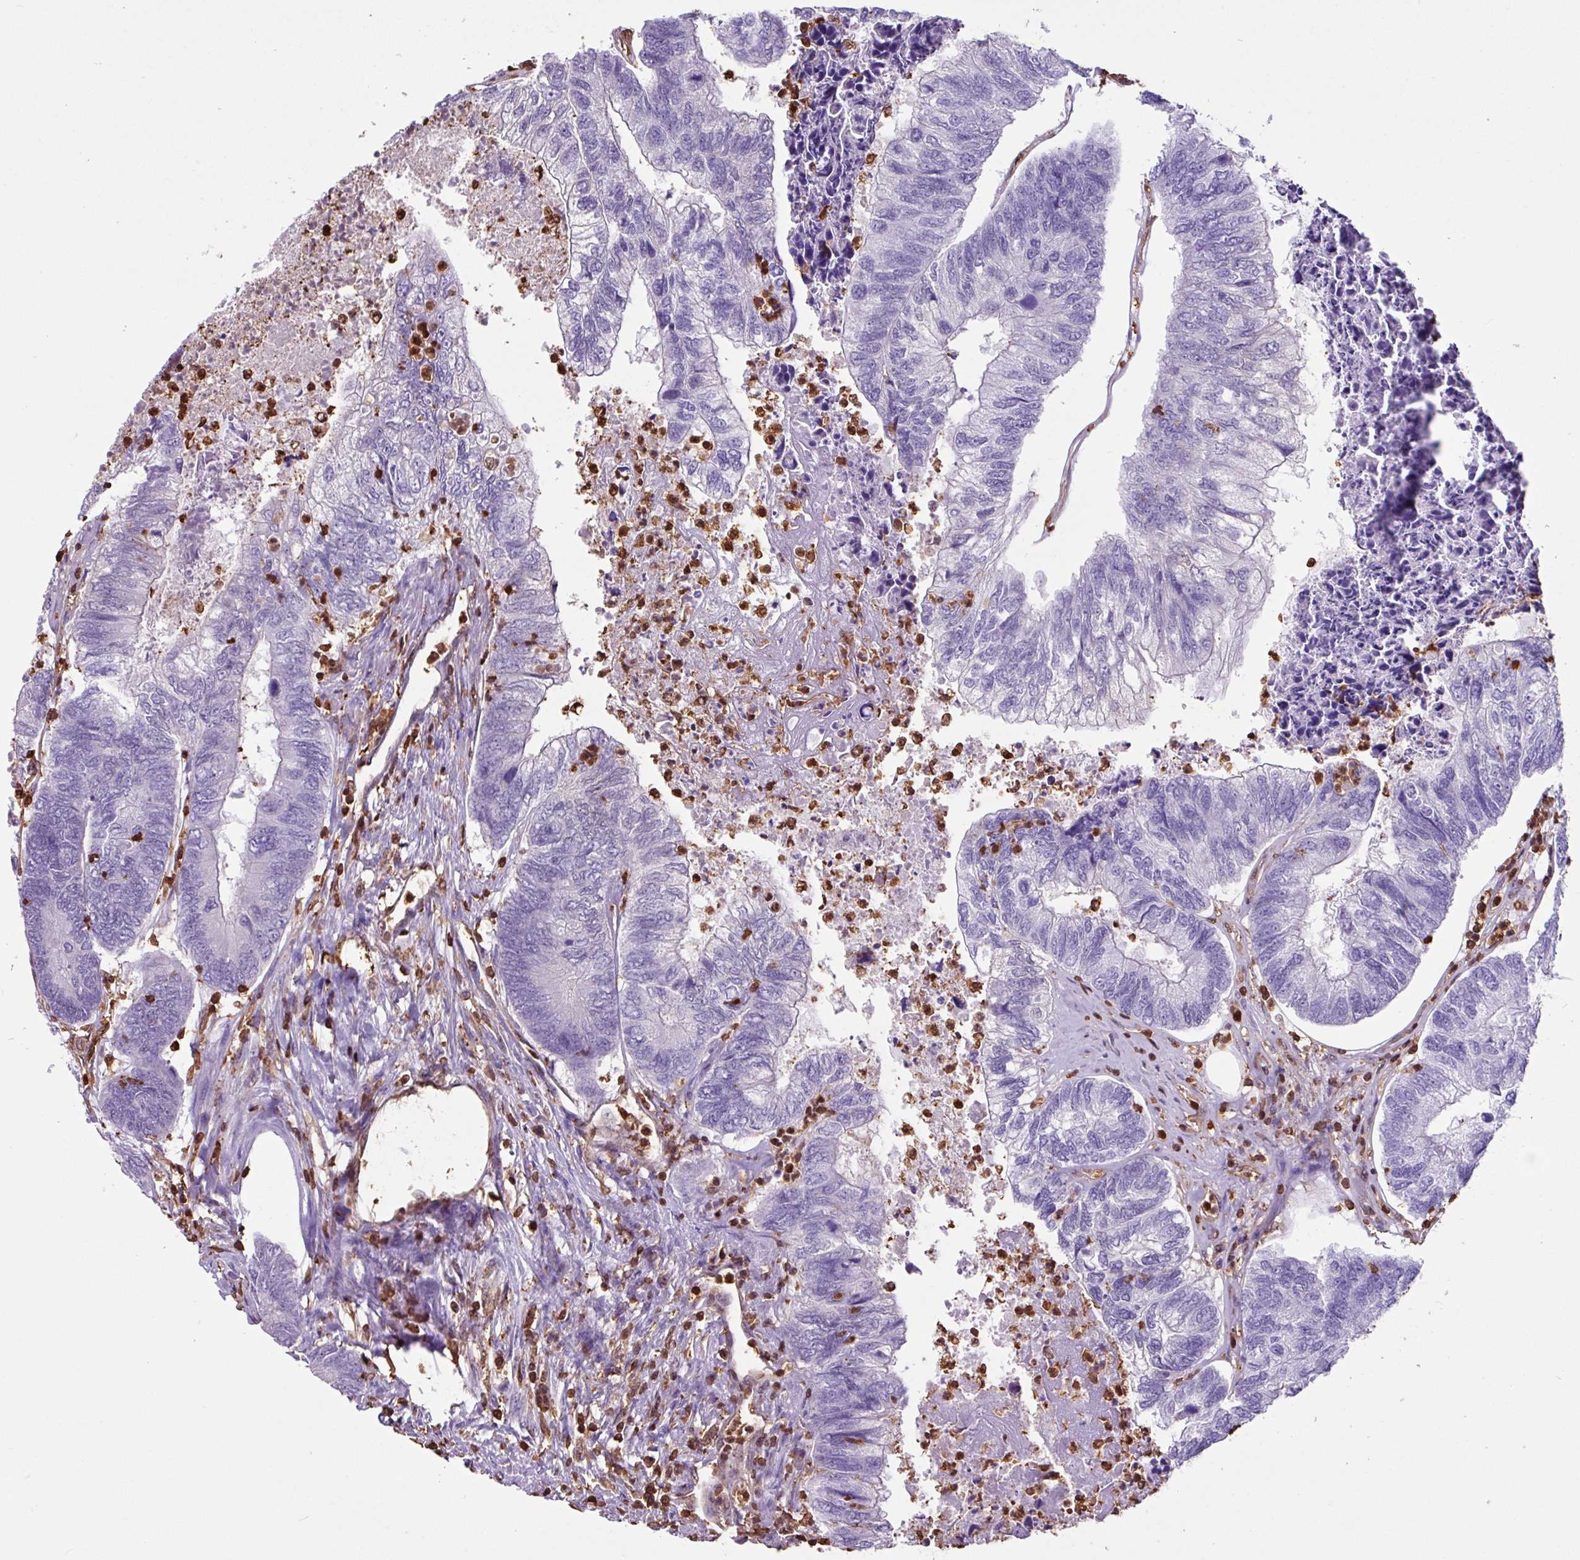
{"staining": {"intensity": "negative", "quantity": "none", "location": "none"}, "tissue": "colorectal cancer", "cell_type": "Tumor cells", "image_type": "cancer", "snomed": [{"axis": "morphology", "description": "Adenocarcinoma, NOS"}, {"axis": "topography", "description": "Colon"}], "caption": "Protein analysis of adenocarcinoma (colorectal) displays no significant expression in tumor cells.", "gene": "ARHGDIB", "patient": {"sex": "female", "age": 67}}